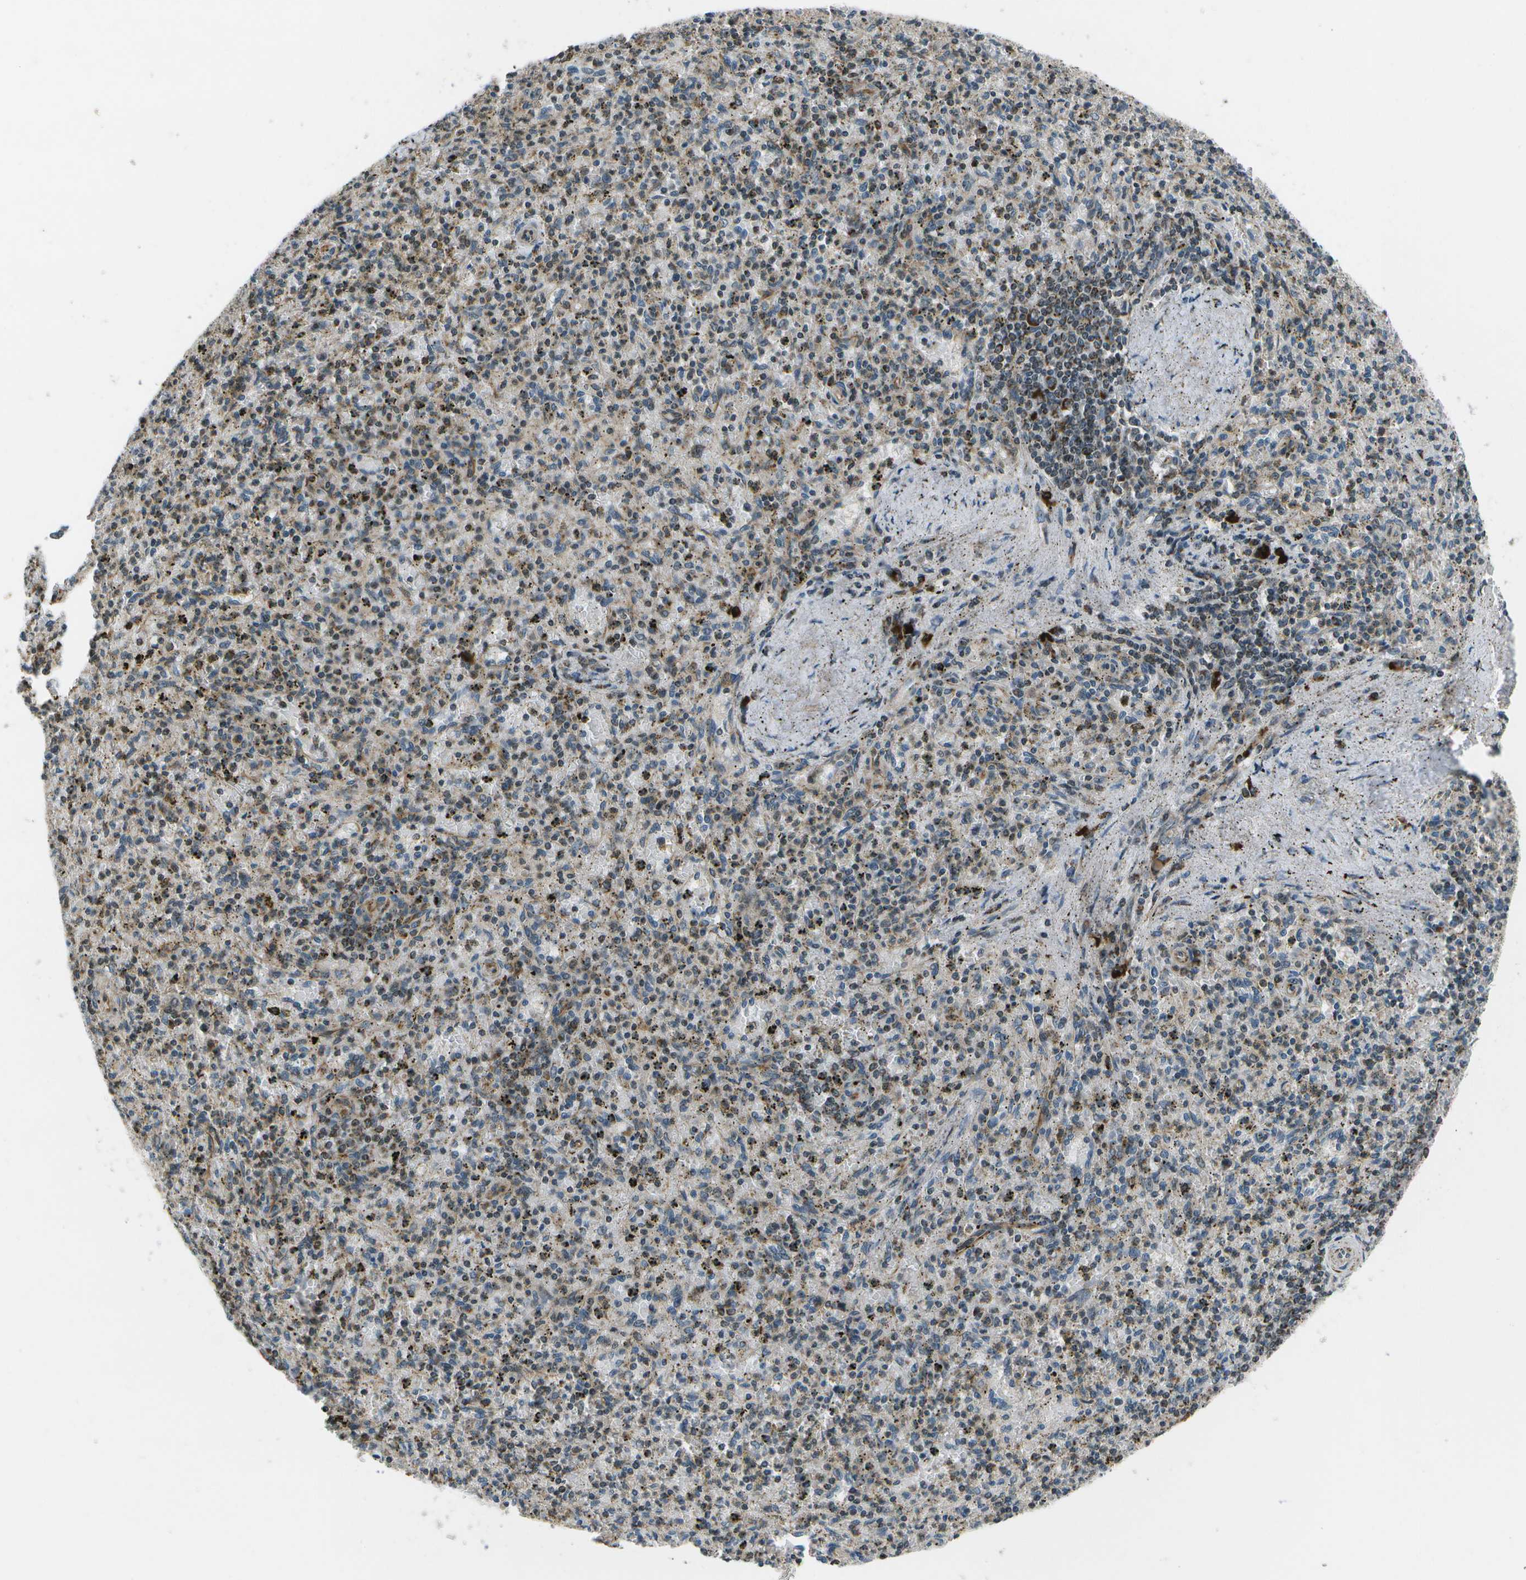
{"staining": {"intensity": "moderate", "quantity": "<25%", "location": "cytoplasmic/membranous"}, "tissue": "spleen", "cell_type": "Cells in red pulp", "image_type": "normal", "snomed": [{"axis": "morphology", "description": "Normal tissue, NOS"}, {"axis": "topography", "description": "Spleen"}], "caption": "Immunohistochemical staining of benign human spleen exhibits moderate cytoplasmic/membranous protein positivity in about <25% of cells in red pulp.", "gene": "EIF2AK1", "patient": {"sex": "male", "age": 72}}